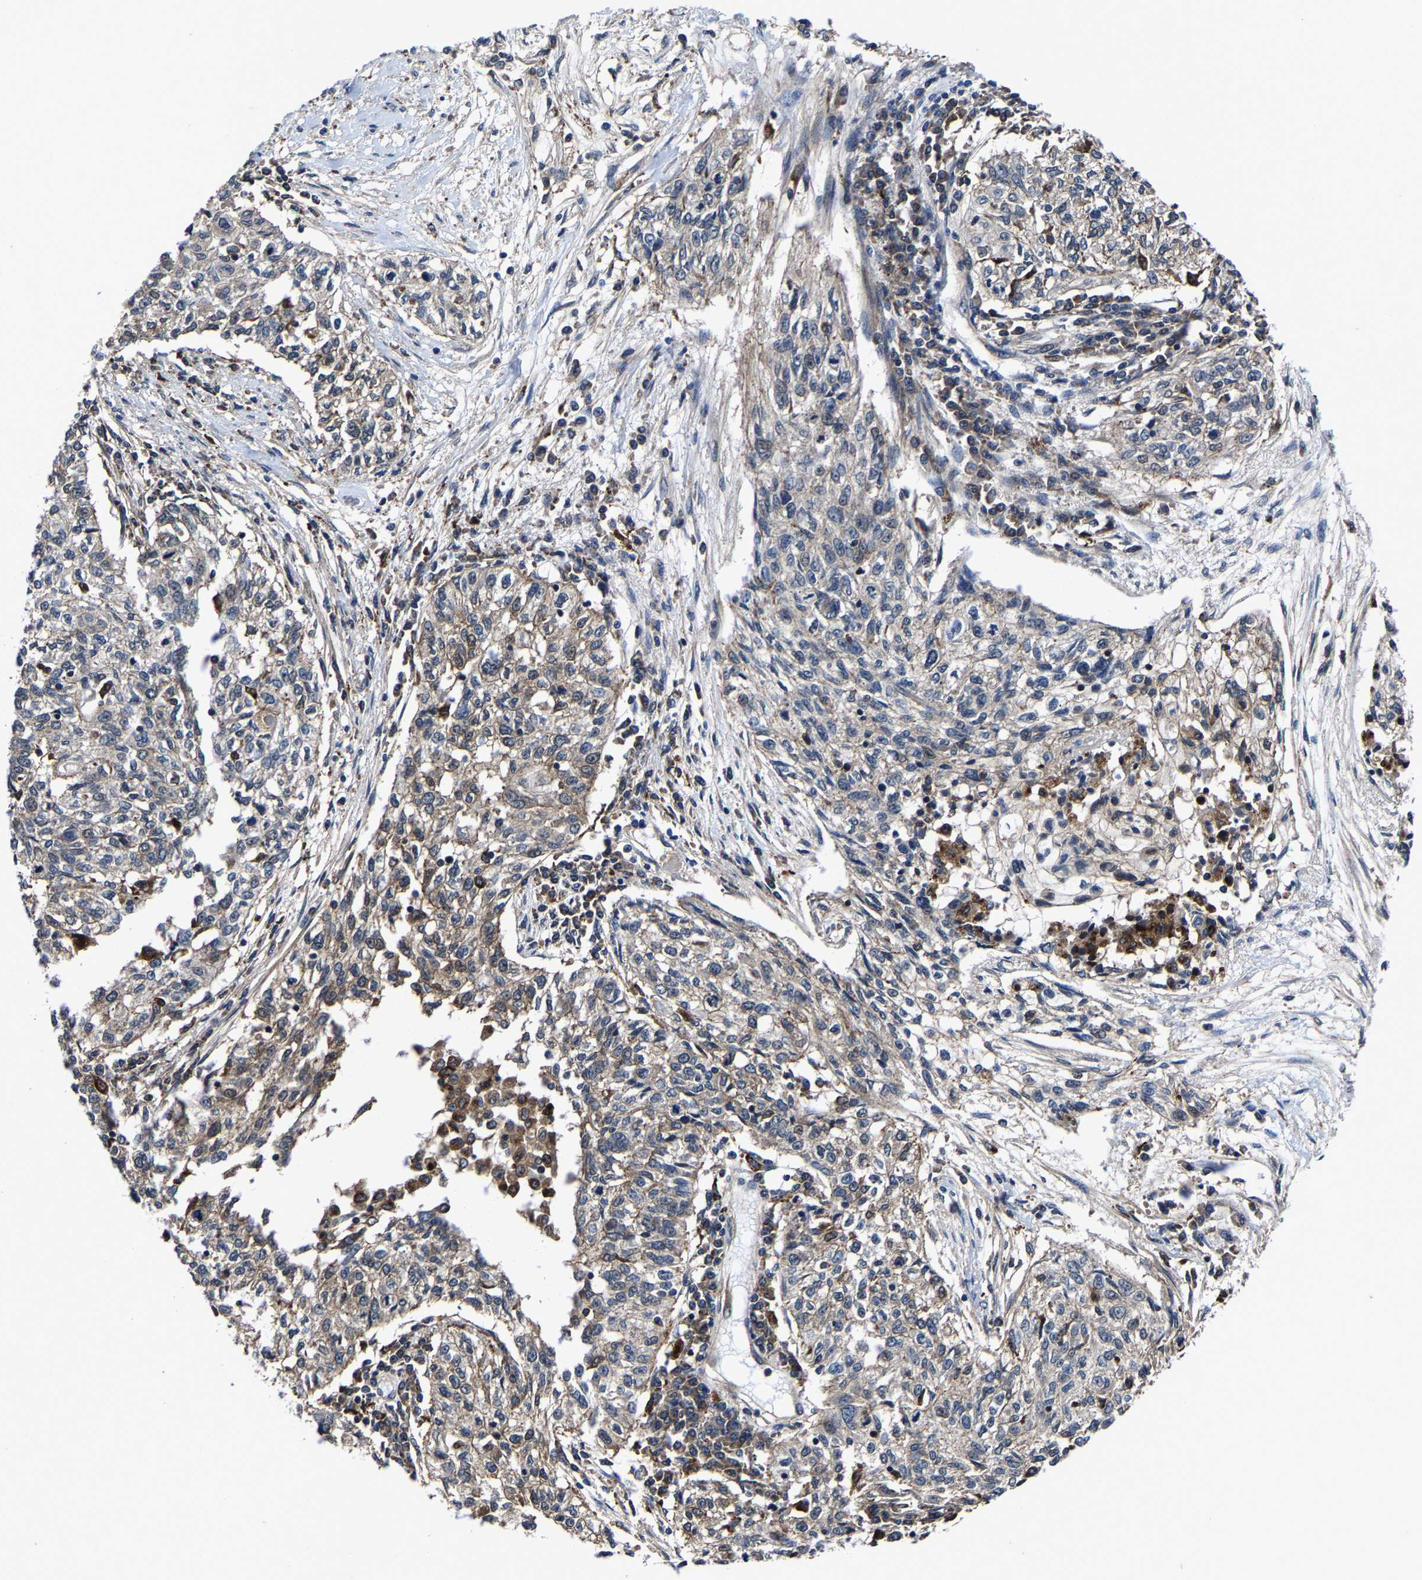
{"staining": {"intensity": "weak", "quantity": "<25%", "location": "cytoplasmic/membranous"}, "tissue": "cervical cancer", "cell_type": "Tumor cells", "image_type": "cancer", "snomed": [{"axis": "morphology", "description": "Squamous cell carcinoma, NOS"}, {"axis": "topography", "description": "Cervix"}], "caption": "DAB immunohistochemical staining of human squamous cell carcinoma (cervical) reveals no significant positivity in tumor cells. (DAB IHC with hematoxylin counter stain).", "gene": "ZCCHC7", "patient": {"sex": "female", "age": 57}}